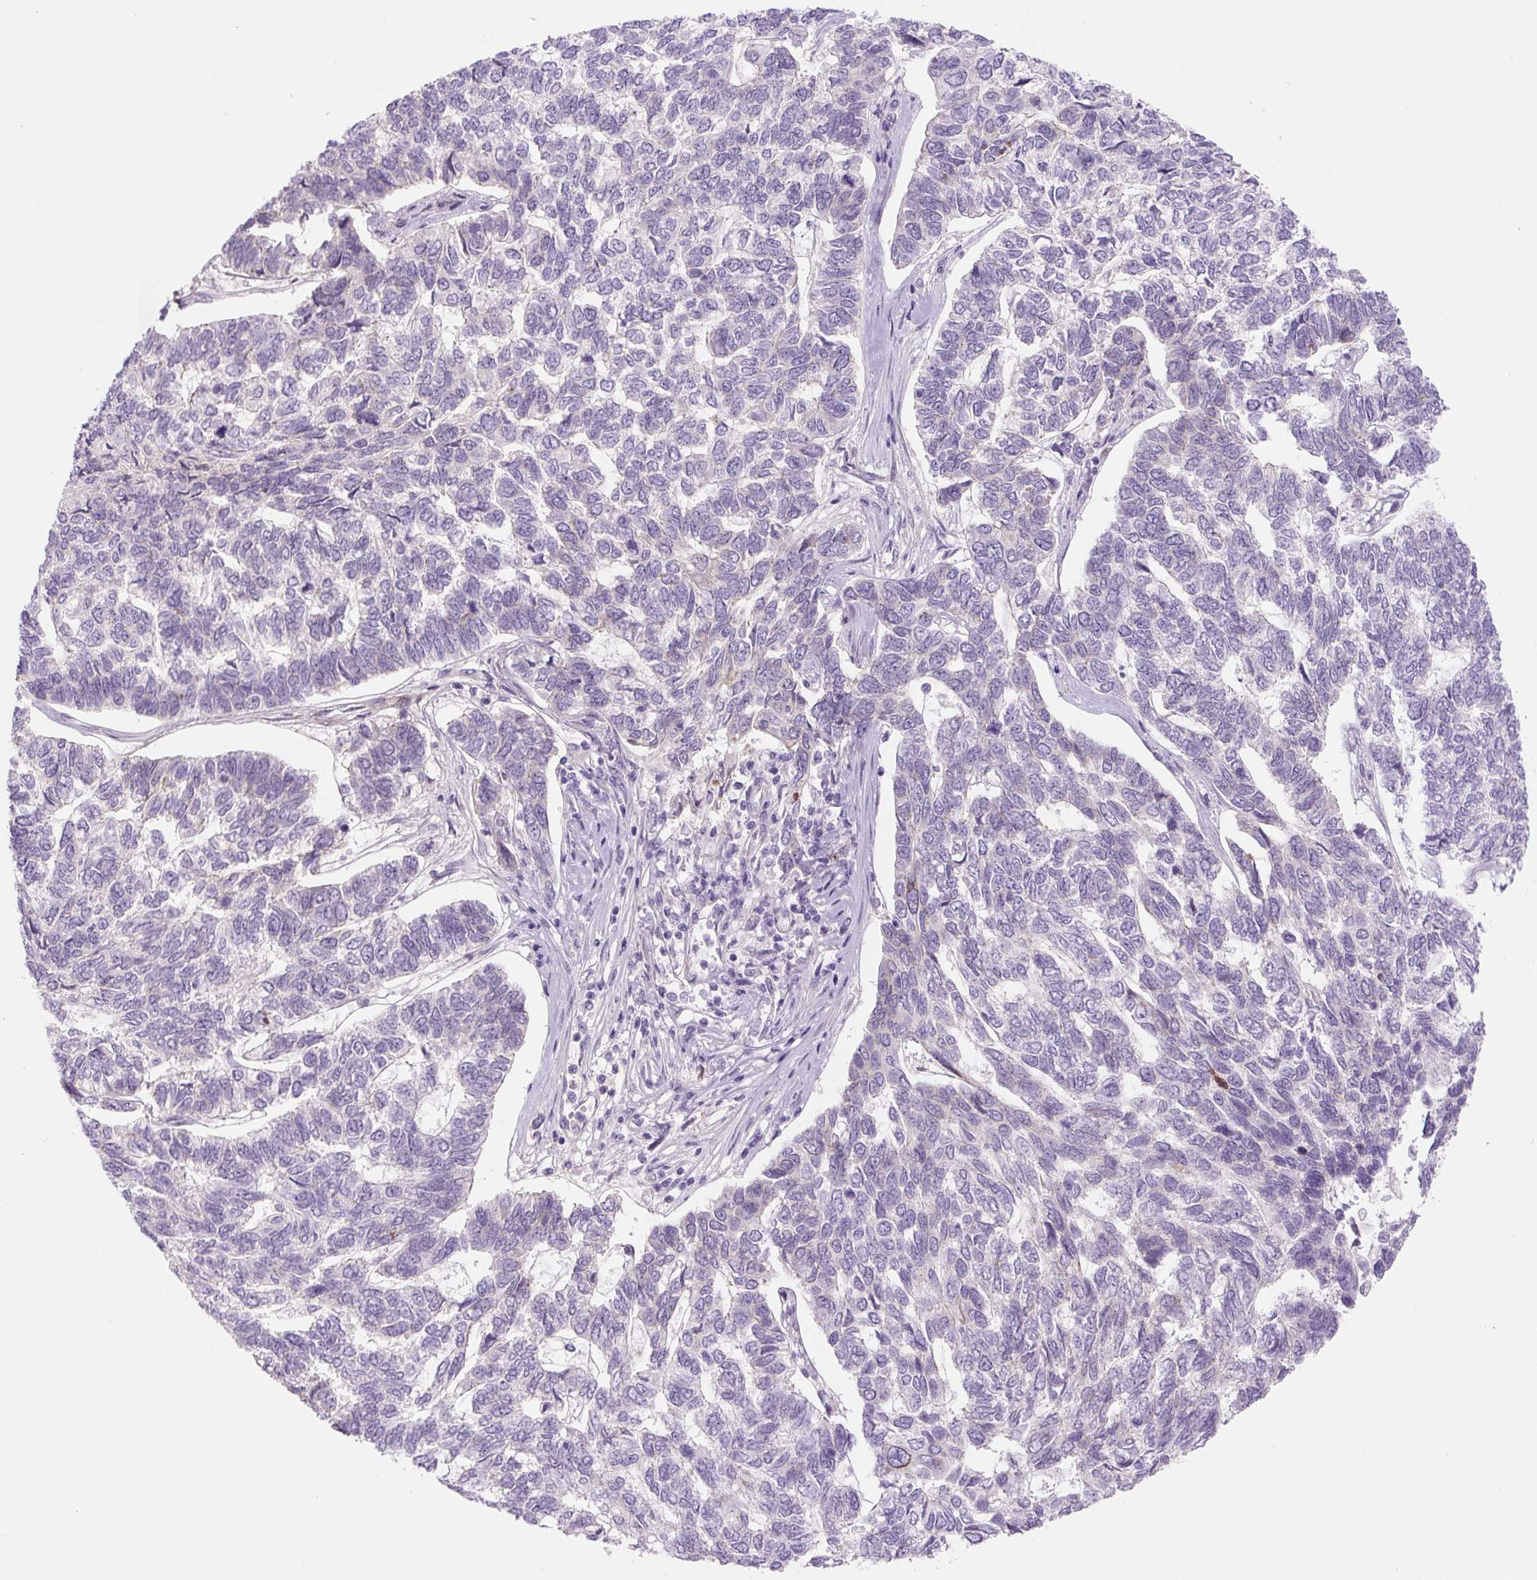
{"staining": {"intensity": "negative", "quantity": "none", "location": "none"}, "tissue": "skin cancer", "cell_type": "Tumor cells", "image_type": "cancer", "snomed": [{"axis": "morphology", "description": "Basal cell carcinoma"}, {"axis": "topography", "description": "Skin"}], "caption": "Tumor cells are negative for brown protein staining in skin basal cell carcinoma.", "gene": "PRM1", "patient": {"sex": "female", "age": 65}}